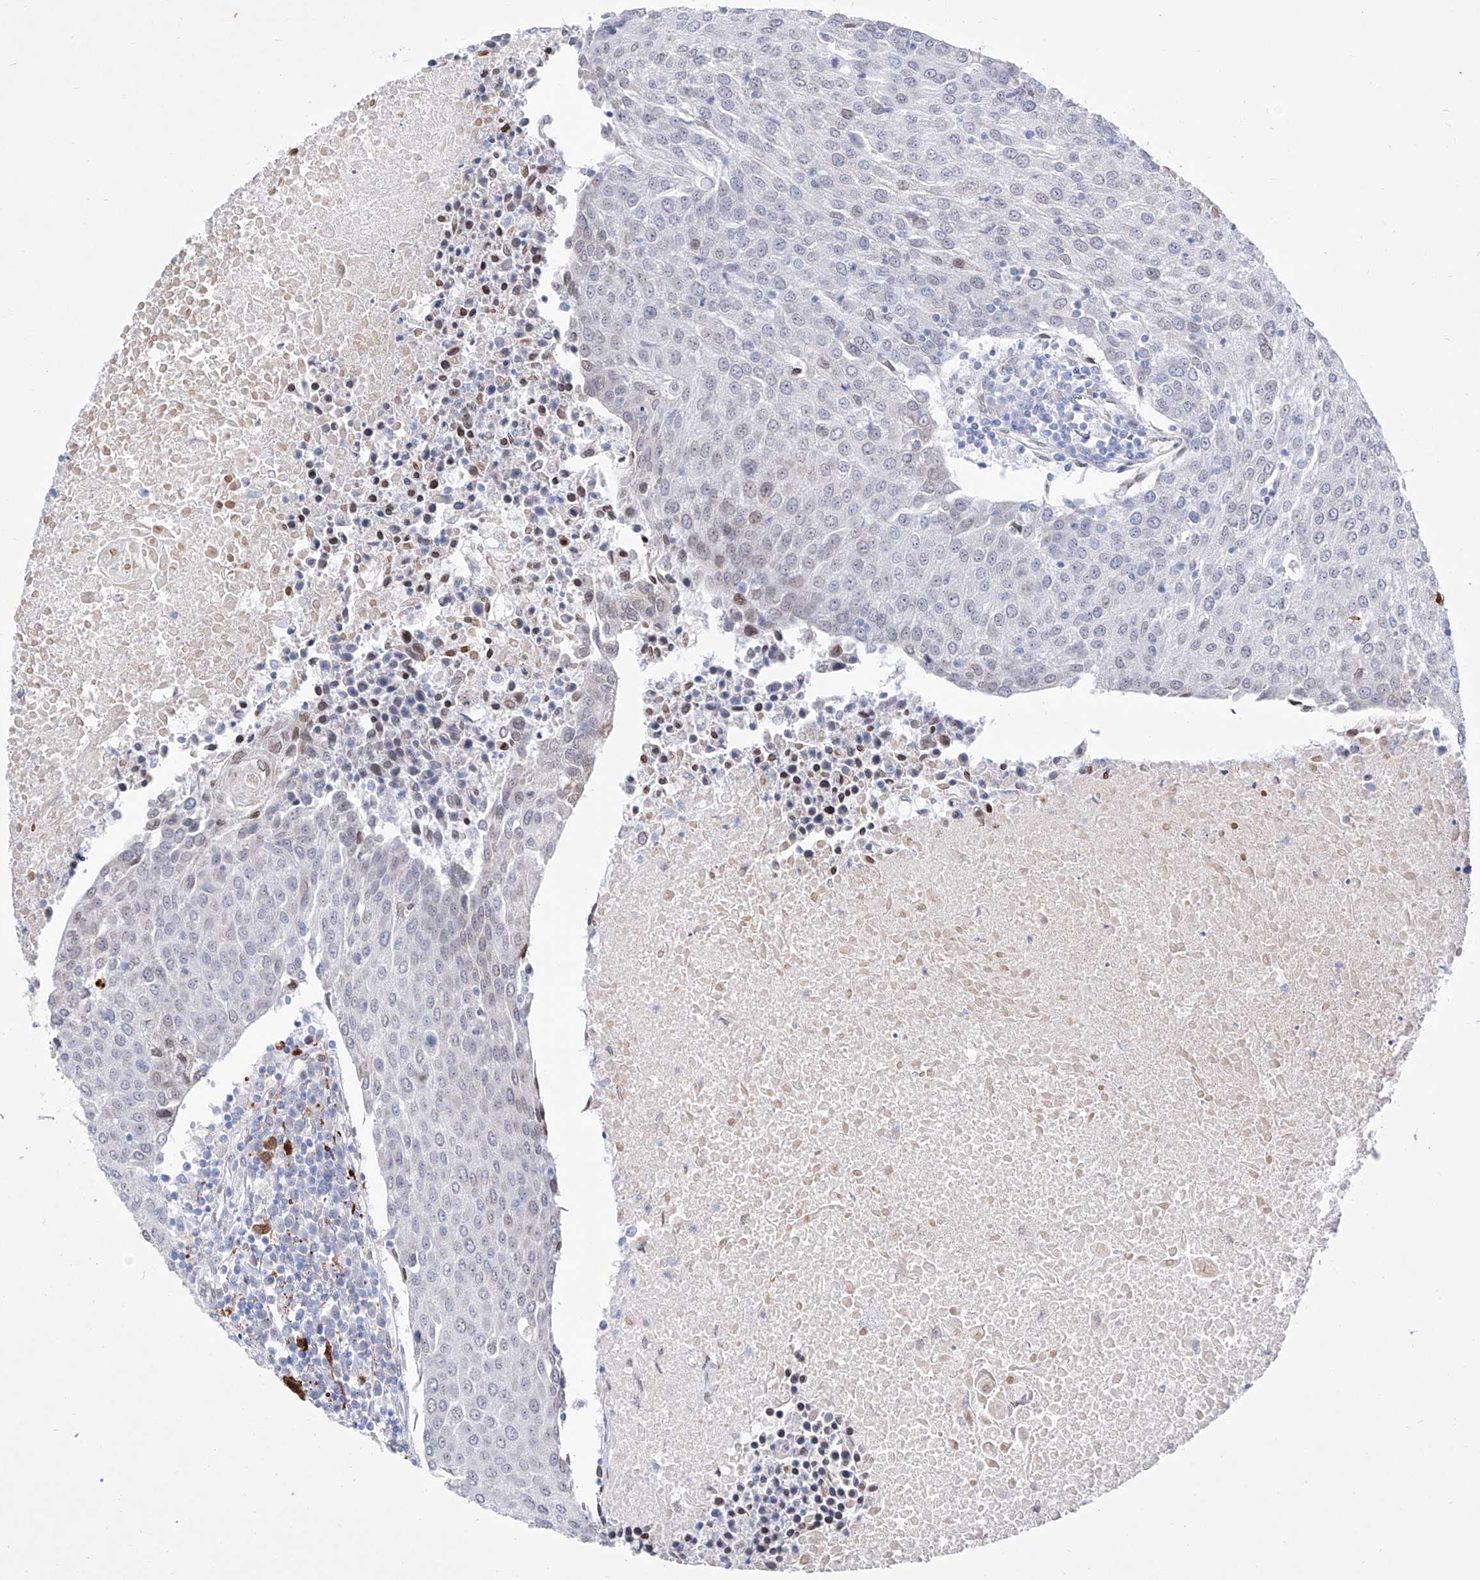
{"staining": {"intensity": "negative", "quantity": "none", "location": "none"}, "tissue": "urothelial cancer", "cell_type": "Tumor cells", "image_type": "cancer", "snomed": [{"axis": "morphology", "description": "Urothelial carcinoma, High grade"}, {"axis": "topography", "description": "Urinary bladder"}], "caption": "Human urothelial cancer stained for a protein using immunohistochemistry (IHC) shows no staining in tumor cells.", "gene": "LCLAT1", "patient": {"sex": "female", "age": 85}}